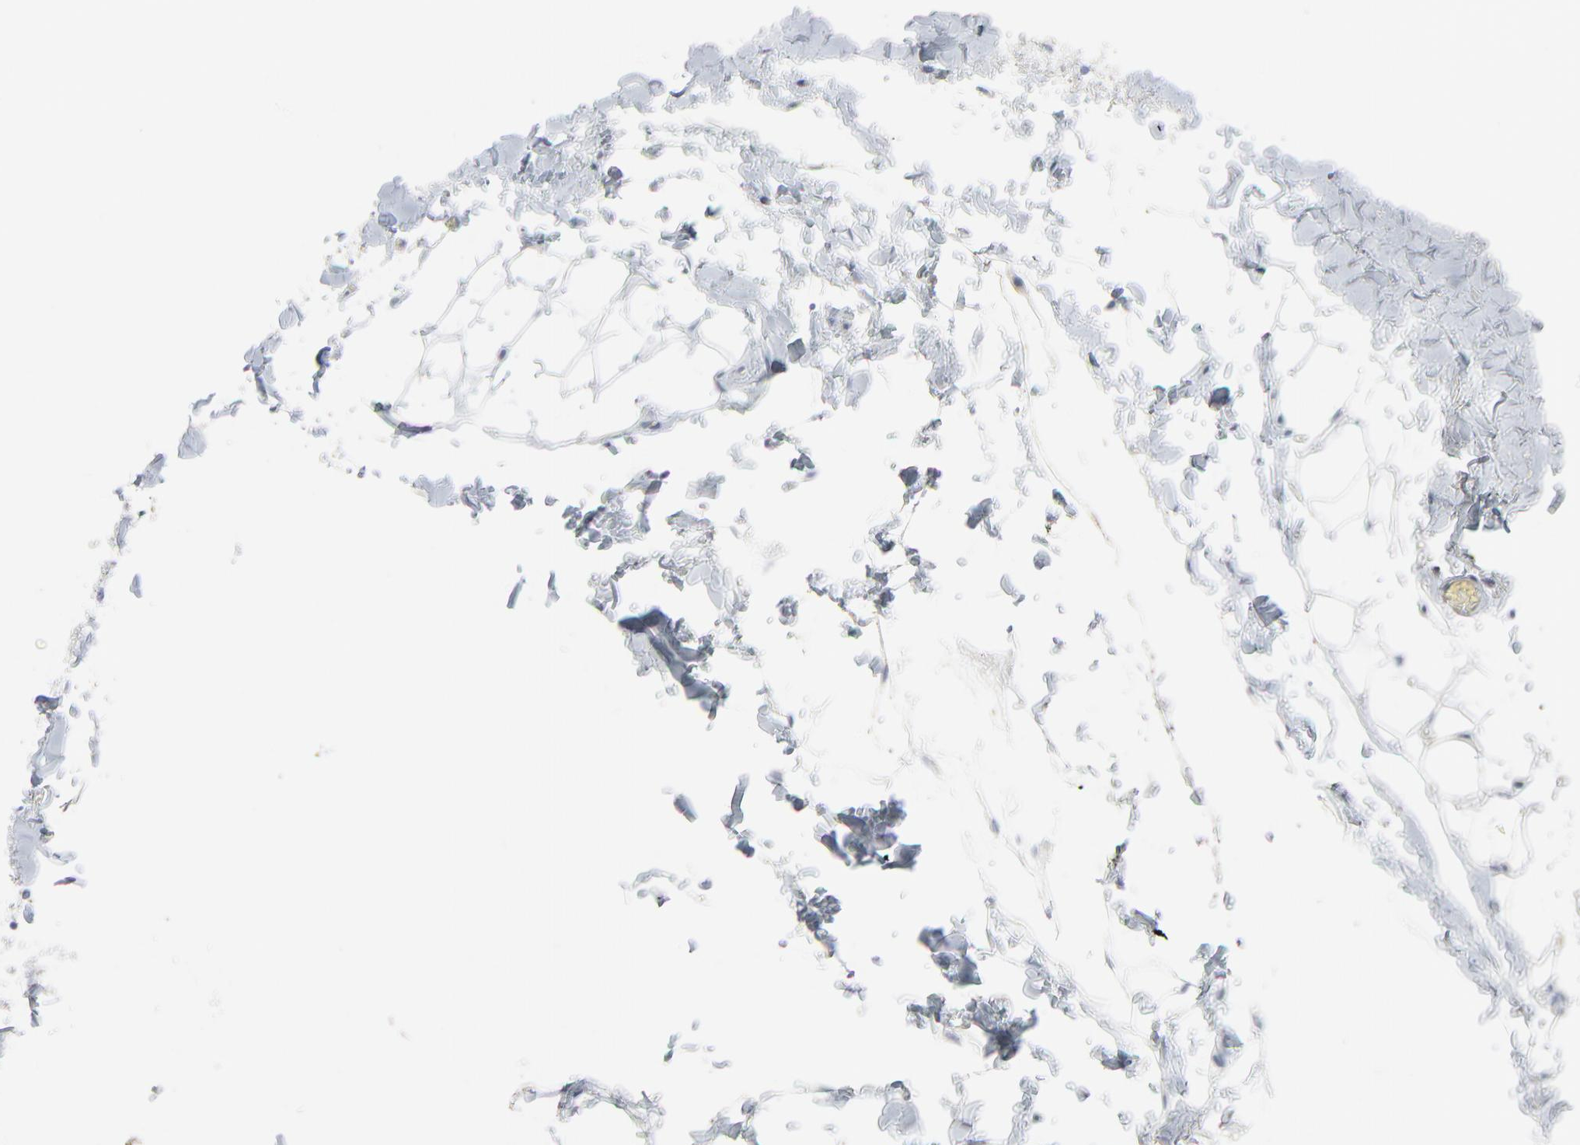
{"staining": {"intensity": "weak", "quantity": ">75%", "location": "cytoplasmic/membranous"}, "tissue": "adipose tissue", "cell_type": "Adipocytes", "image_type": "normal", "snomed": [{"axis": "morphology", "description": "Normal tissue, NOS"}, {"axis": "topography", "description": "Soft tissue"}], "caption": "Immunohistochemical staining of unremarkable human adipose tissue displays weak cytoplasmic/membranous protein staining in about >75% of adipocytes. (brown staining indicates protein expression, while blue staining denotes nuclei).", "gene": "BGN", "patient": {"sex": "male", "age": 26}}